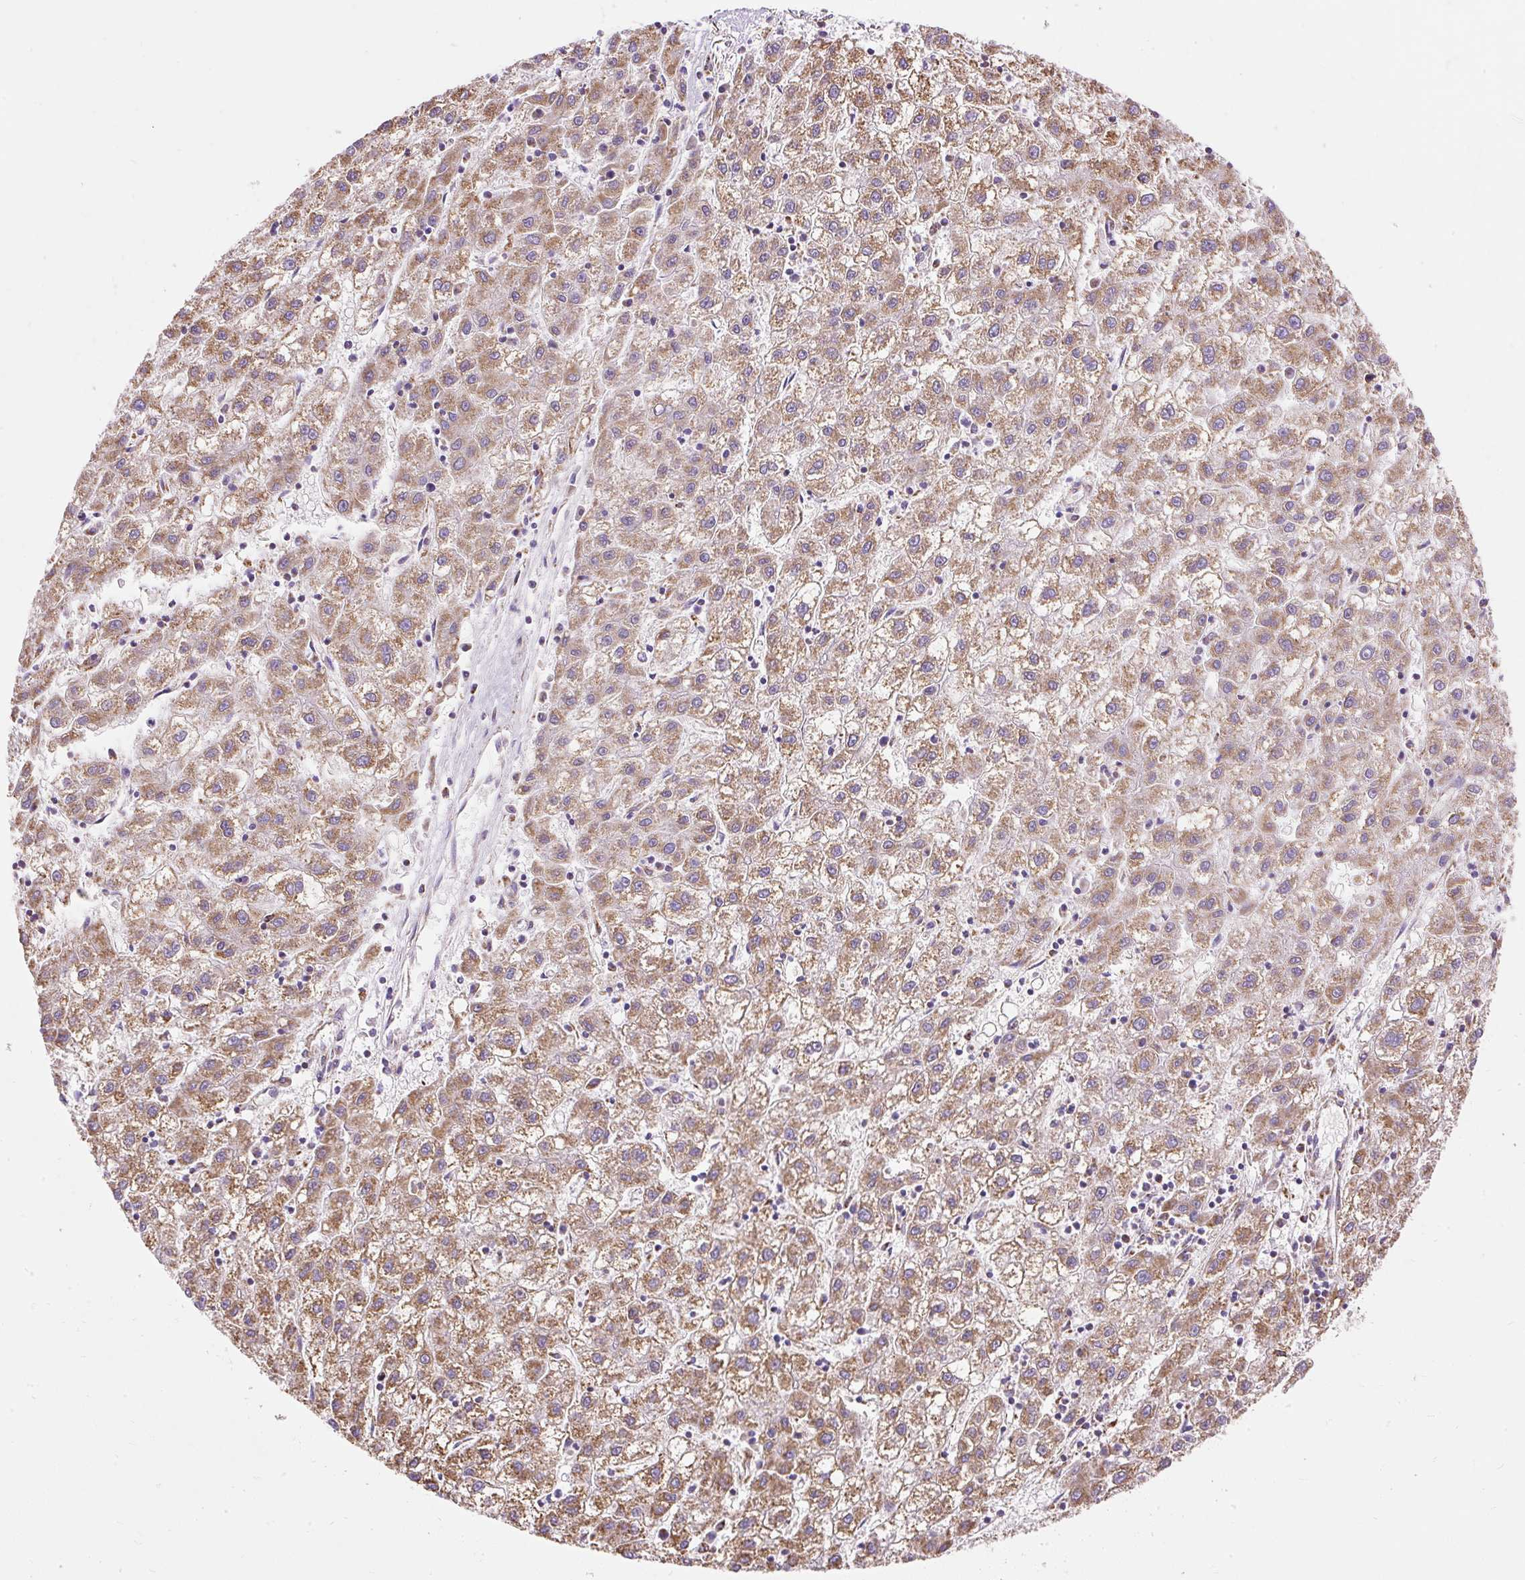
{"staining": {"intensity": "moderate", "quantity": ">75%", "location": "cytoplasmic/membranous"}, "tissue": "liver cancer", "cell_type": "Tumor cells", "image_type": "cancer", "snomed": [{"axis": "morphology", "description": "Carcinoma, Hepatocellular, NOS"}, {"axis": "topography", "description": "Liver"}], "caption": "Liver cancer tissue demonstrates moderate cytoplasmic/membranous staining in about >75% of tumor cells", "gene": "DAAM2", "patient": {"sex": "male", "age": 72}}